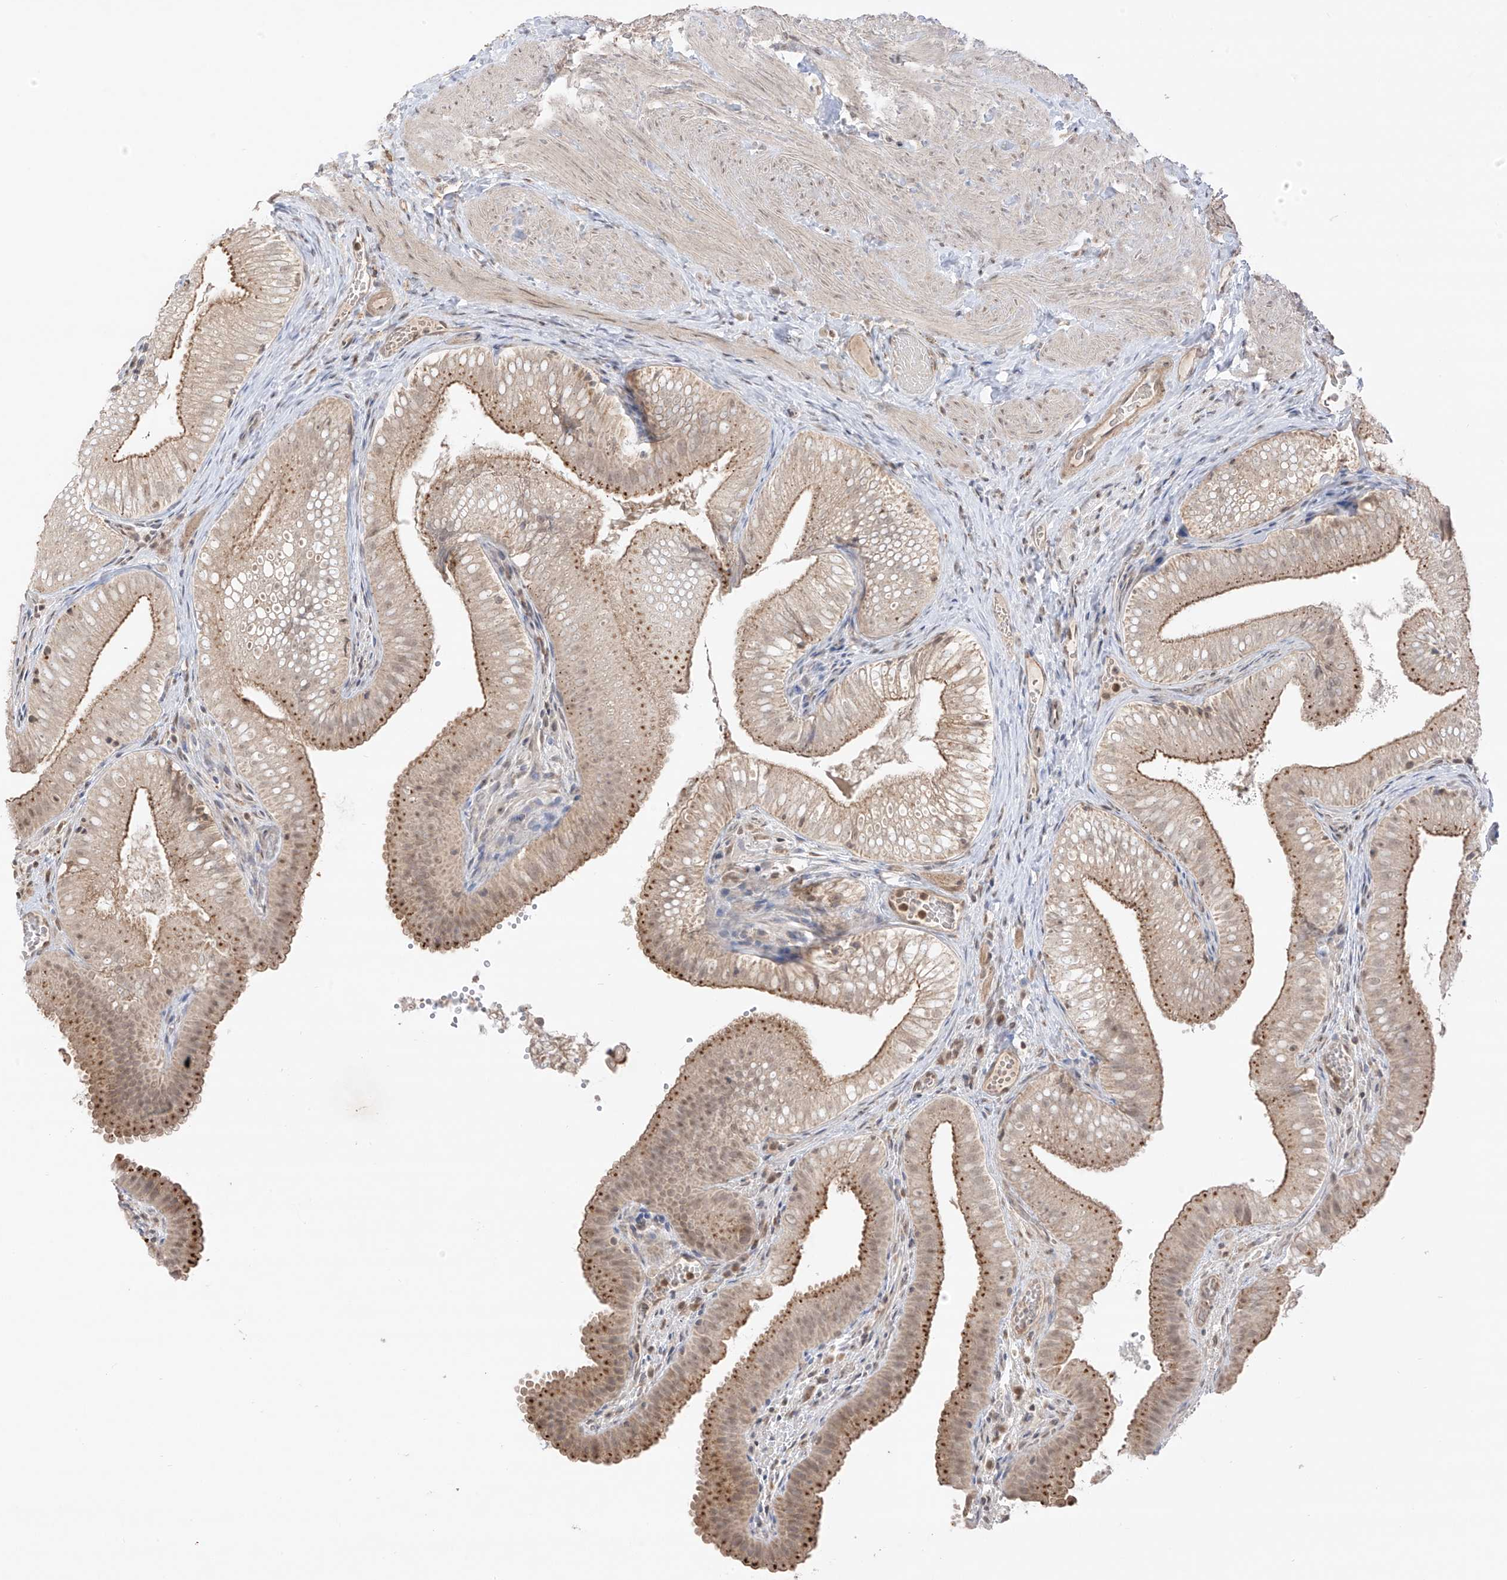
{"staining": {"intensity": "moderate", "quantity": "25%-75%", "location": "cytoplasmic/membranous"}, "tissue": "gallbladder", "cell_type": "Glandular cells", "image_type": "normal", "snomed": [{"axis": "morphology", "description": "Normal tissue, NOS"}, {"axis": "topography", "description": "Gallbladder"}], "caption": "Protein expression analysis of normal gallbladder shows moderate cytoplasmic/membranous staining in about 25%-75% of glandular cells.", "gene": "N4BP3", "patient": {"sex": "female", "age": 30}}